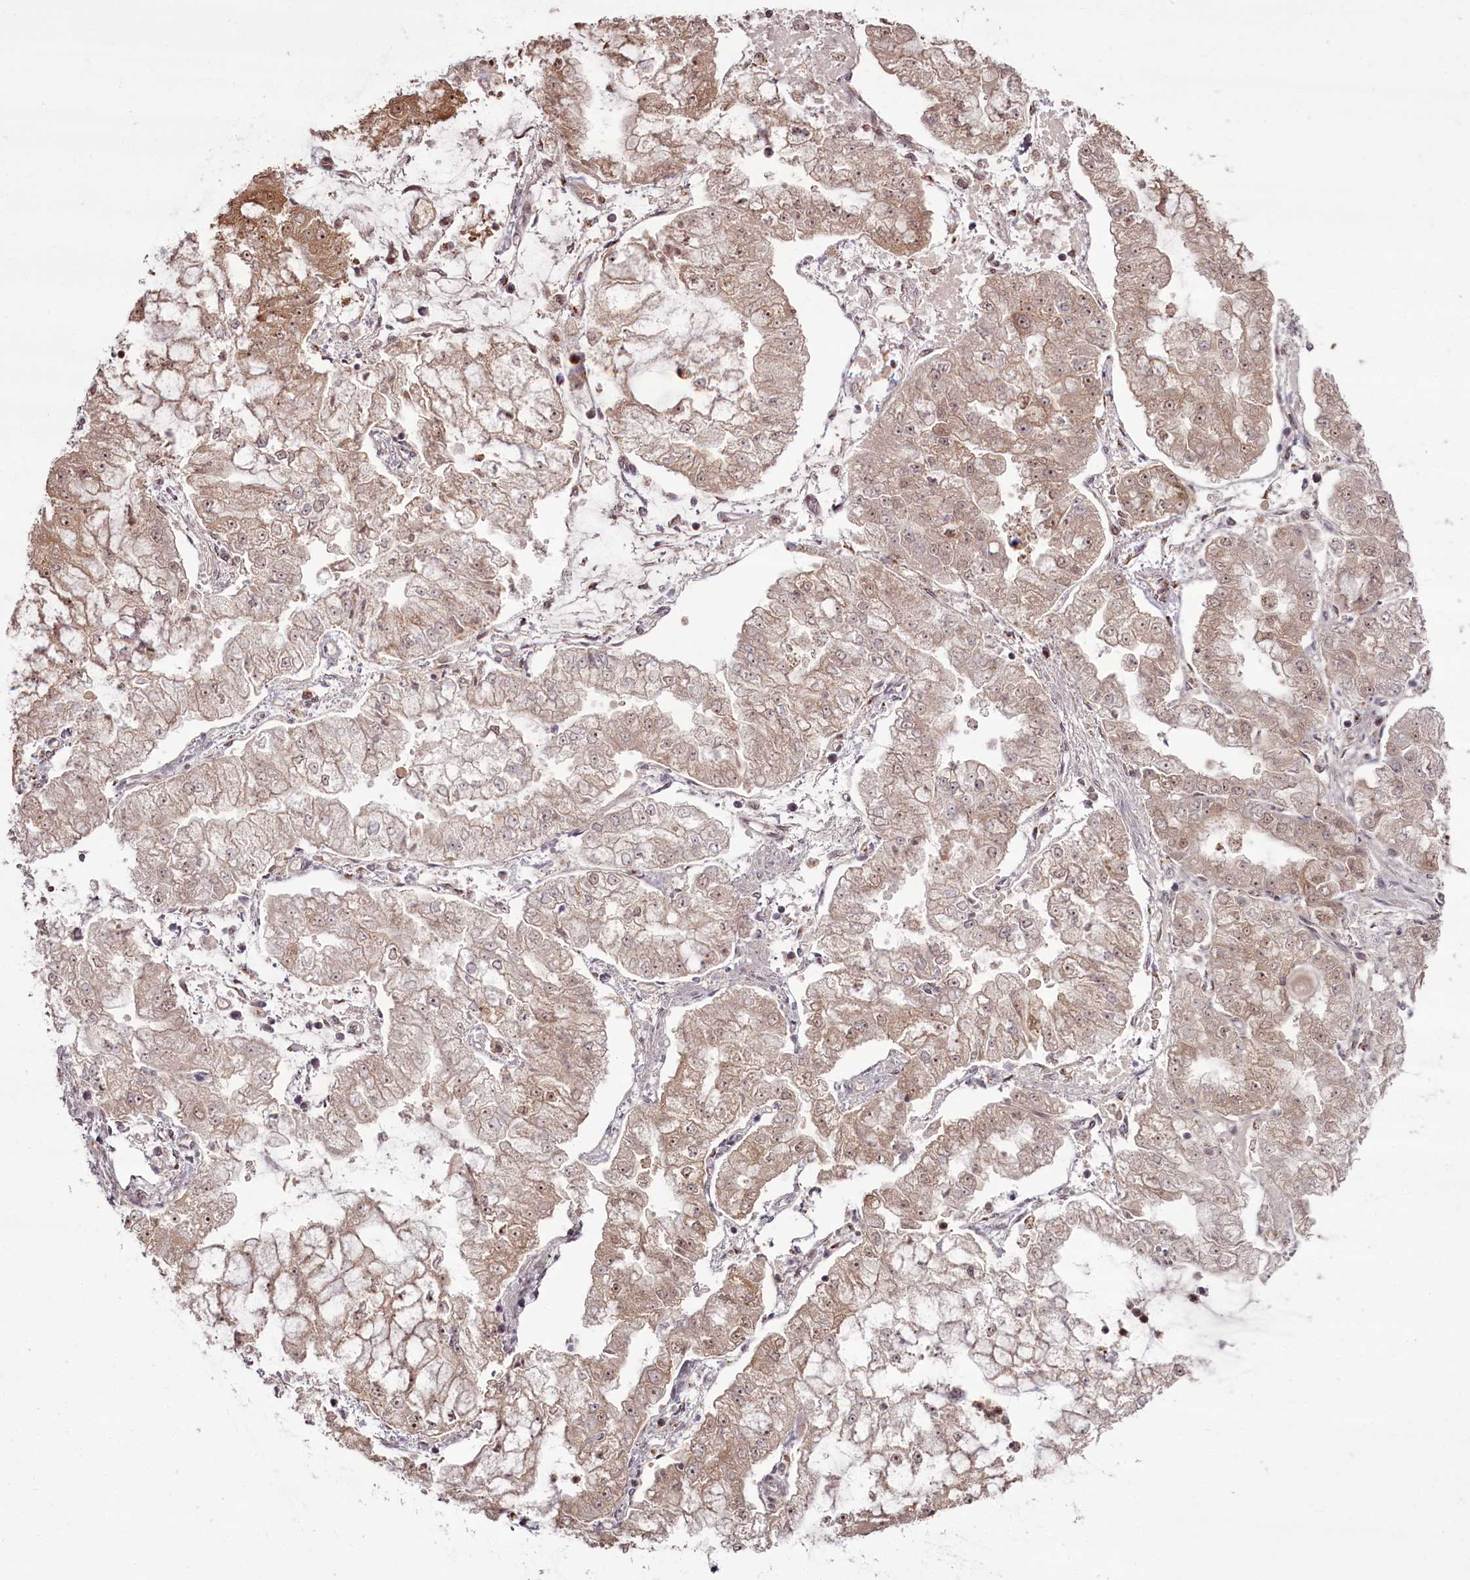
{"staining": {"intensity": "moderate", "quantity": "25%-75%", "location": "nuclear"}, "tissue": "stomach cancer", "cell_type": "Tumor cells", "image_type": "cancer", "snomed": [{"axis": "morphology", "description": "Adenocarcinoma, NOS"}, {"axis": "topography", "description": "Stomach"}], "caption": "Protein staining exhibits moderate nuclear expression in approximately 25%-75% of tumor cells in stomach cancer.", "gene": "CEP83", "patient": {"sex": "male", "age": 76}}